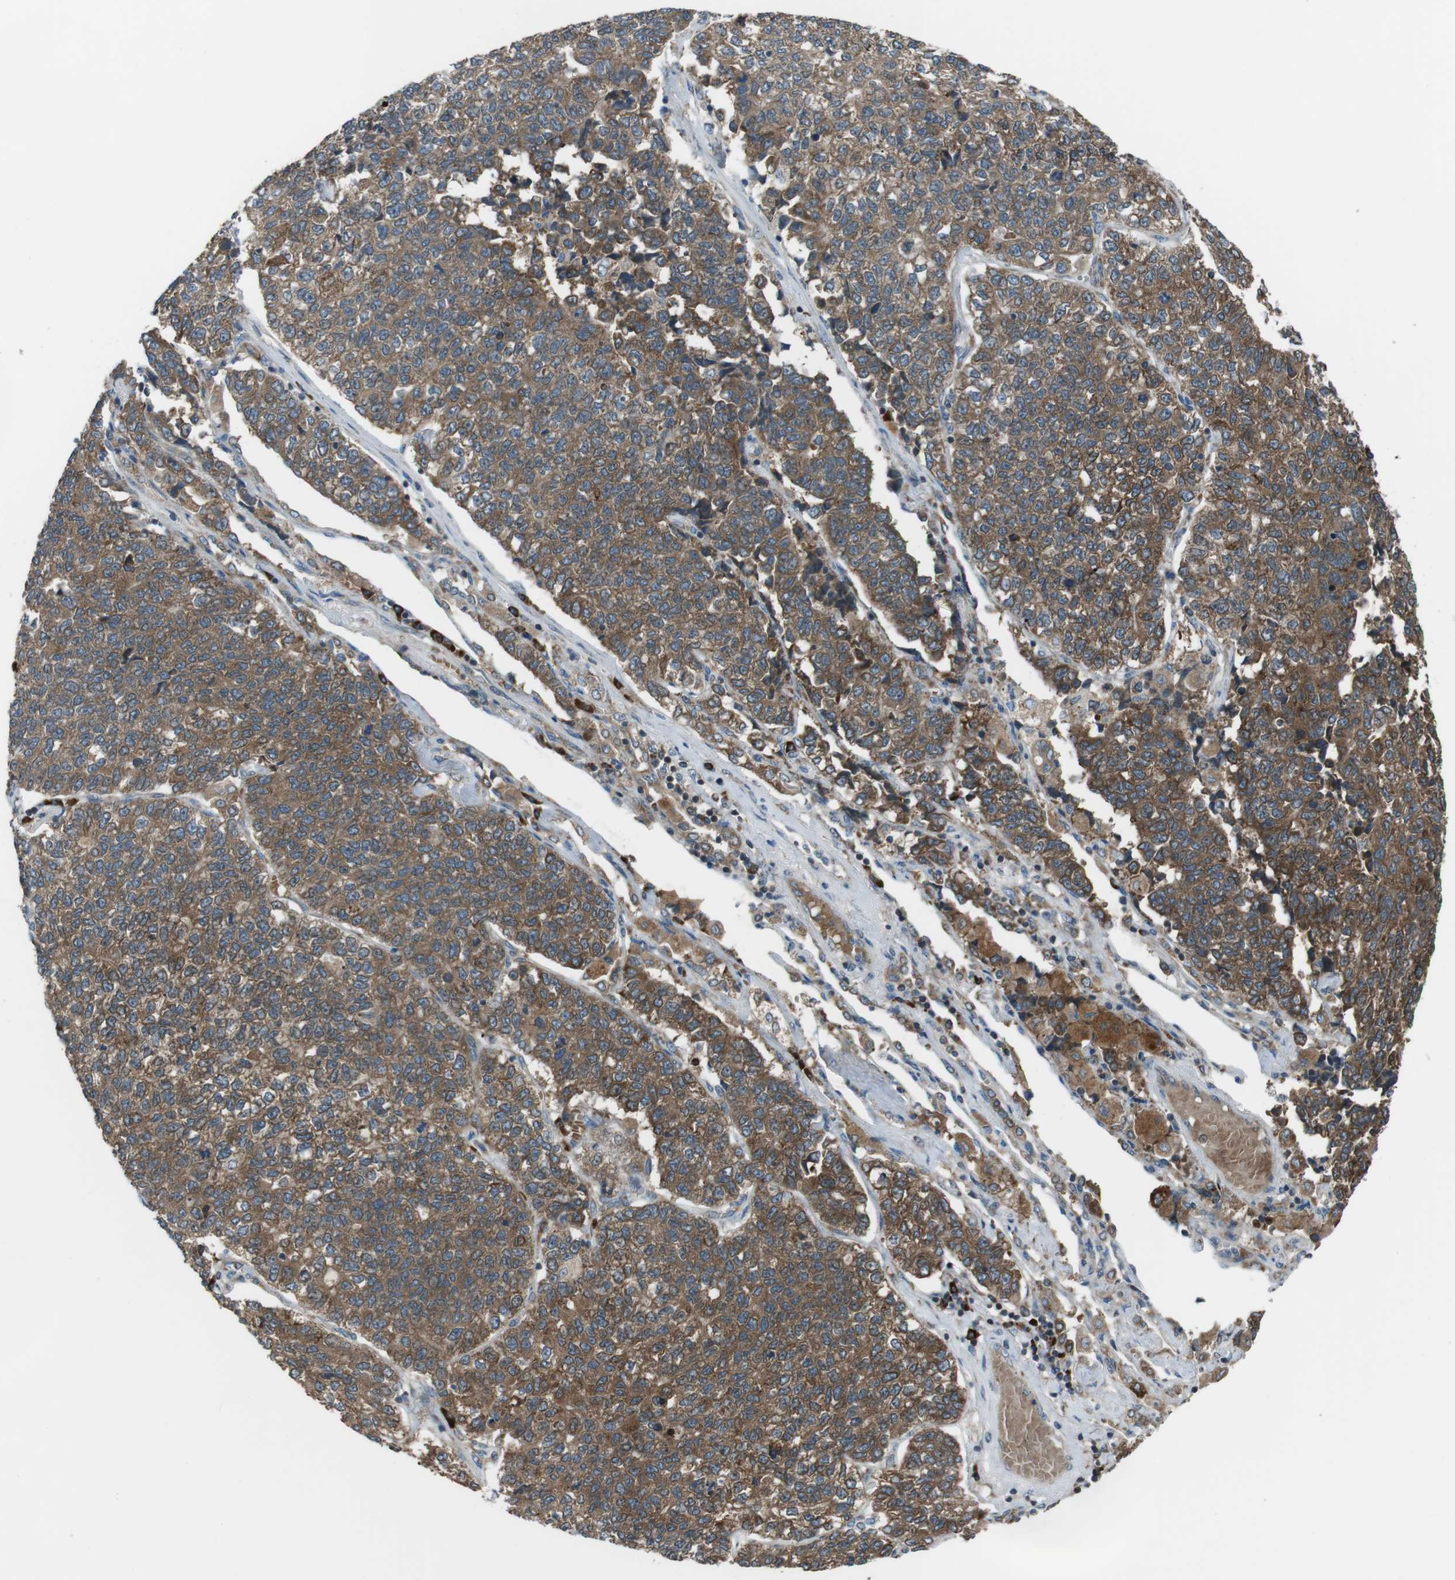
{"staining": {"intensity": "moderate", "quantity": ">75%", "location": "cytoplasmic/membranous"}, "tissue": "lung cancer", "cell_type": "Tumor cells", "image_type": "cancer", "snomed": [{"axis": "morphology", "description": "Adenocarcinoma, NOS"}, {"axis": "topography", "description": "Lung"}], "caption": "Immunohistochemistry (IHC) micrograph of neoplastic tissue: lung cancer (adenocarcinoma) stained using immunohistochemistry (IHC) reveals medium levels of moderate protein expression localized specifically in the cytoplasmic/membranous of tumor cells, appearing as a cytoplasmic/membranous brown color.", "gene": "SSR3", "patient": {"sex": "male", "age": 49}}